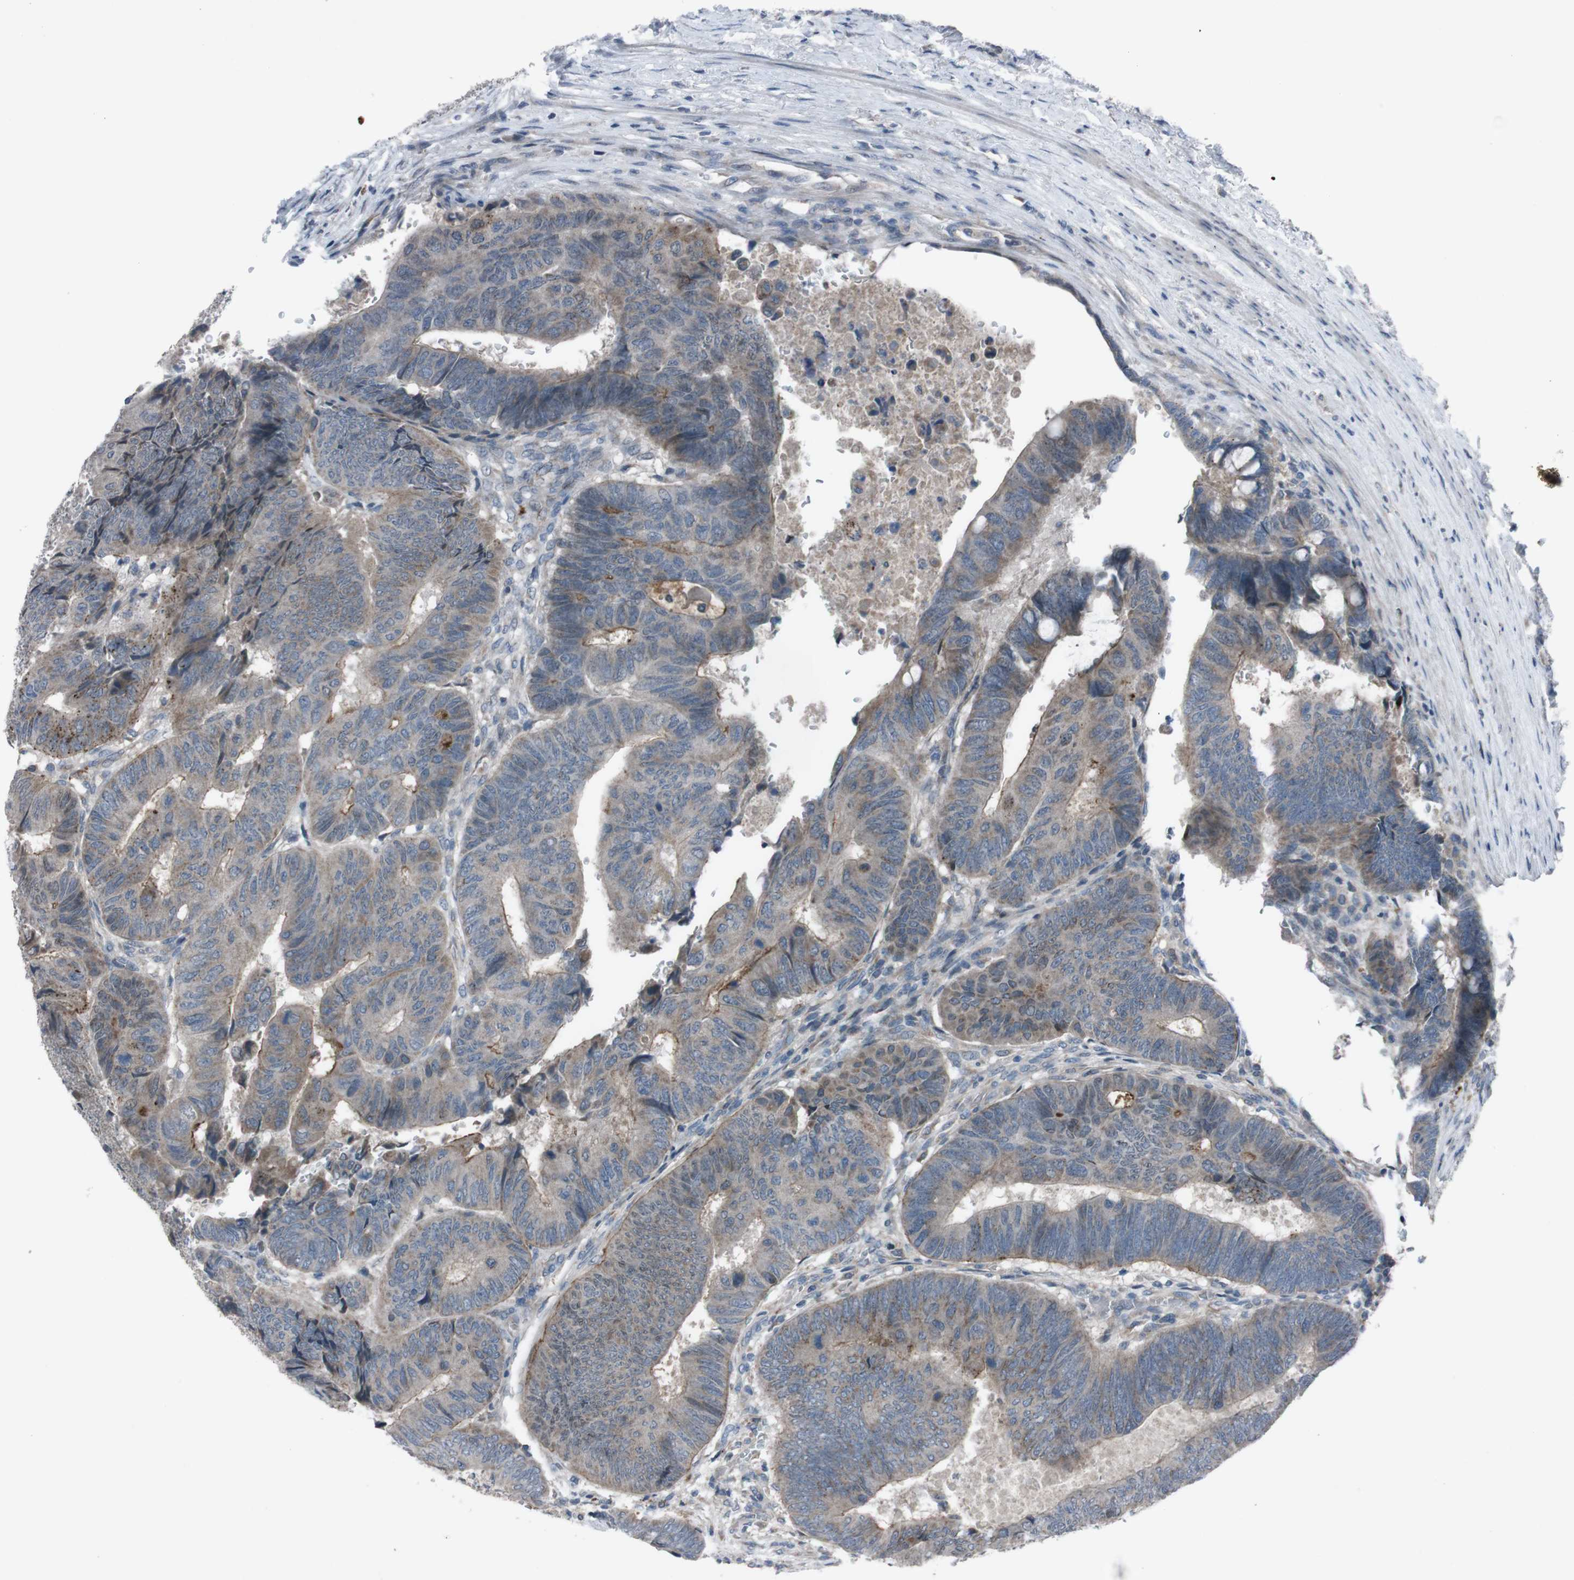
{"staining": {"intensity": "weak", "quantity": ">75%", "location": "cytoplasmic/membranous"}, "tissue": "colorectal cancer", "cell_type": "Tumor cells", "image_type": "cancer", "snomed": [{"axis": "morphology", "description": "Normal tissue, NOS"}, {"axis": "morphology", "description": "Adenocarcinoma, NOS"}, {"axis": "topography", "description": "Rectum"}, {"axis": "topography", "description": "Peripheral nerve tissue"}], "caption": "Immunohistochemistry (IHC) photomicrograph of neoplastic tissue: adenocarcinoma (colorectal) stained using immunohistochemistry (IHC) reveals low levels of weak protein expression localized specifically in the cytoplasmic/membranous of tumor cells, appearing as a cytoplasmic/membranous brown color.", "gene": "EFNA5", "patient": {"sex": "male", "age": 92}}